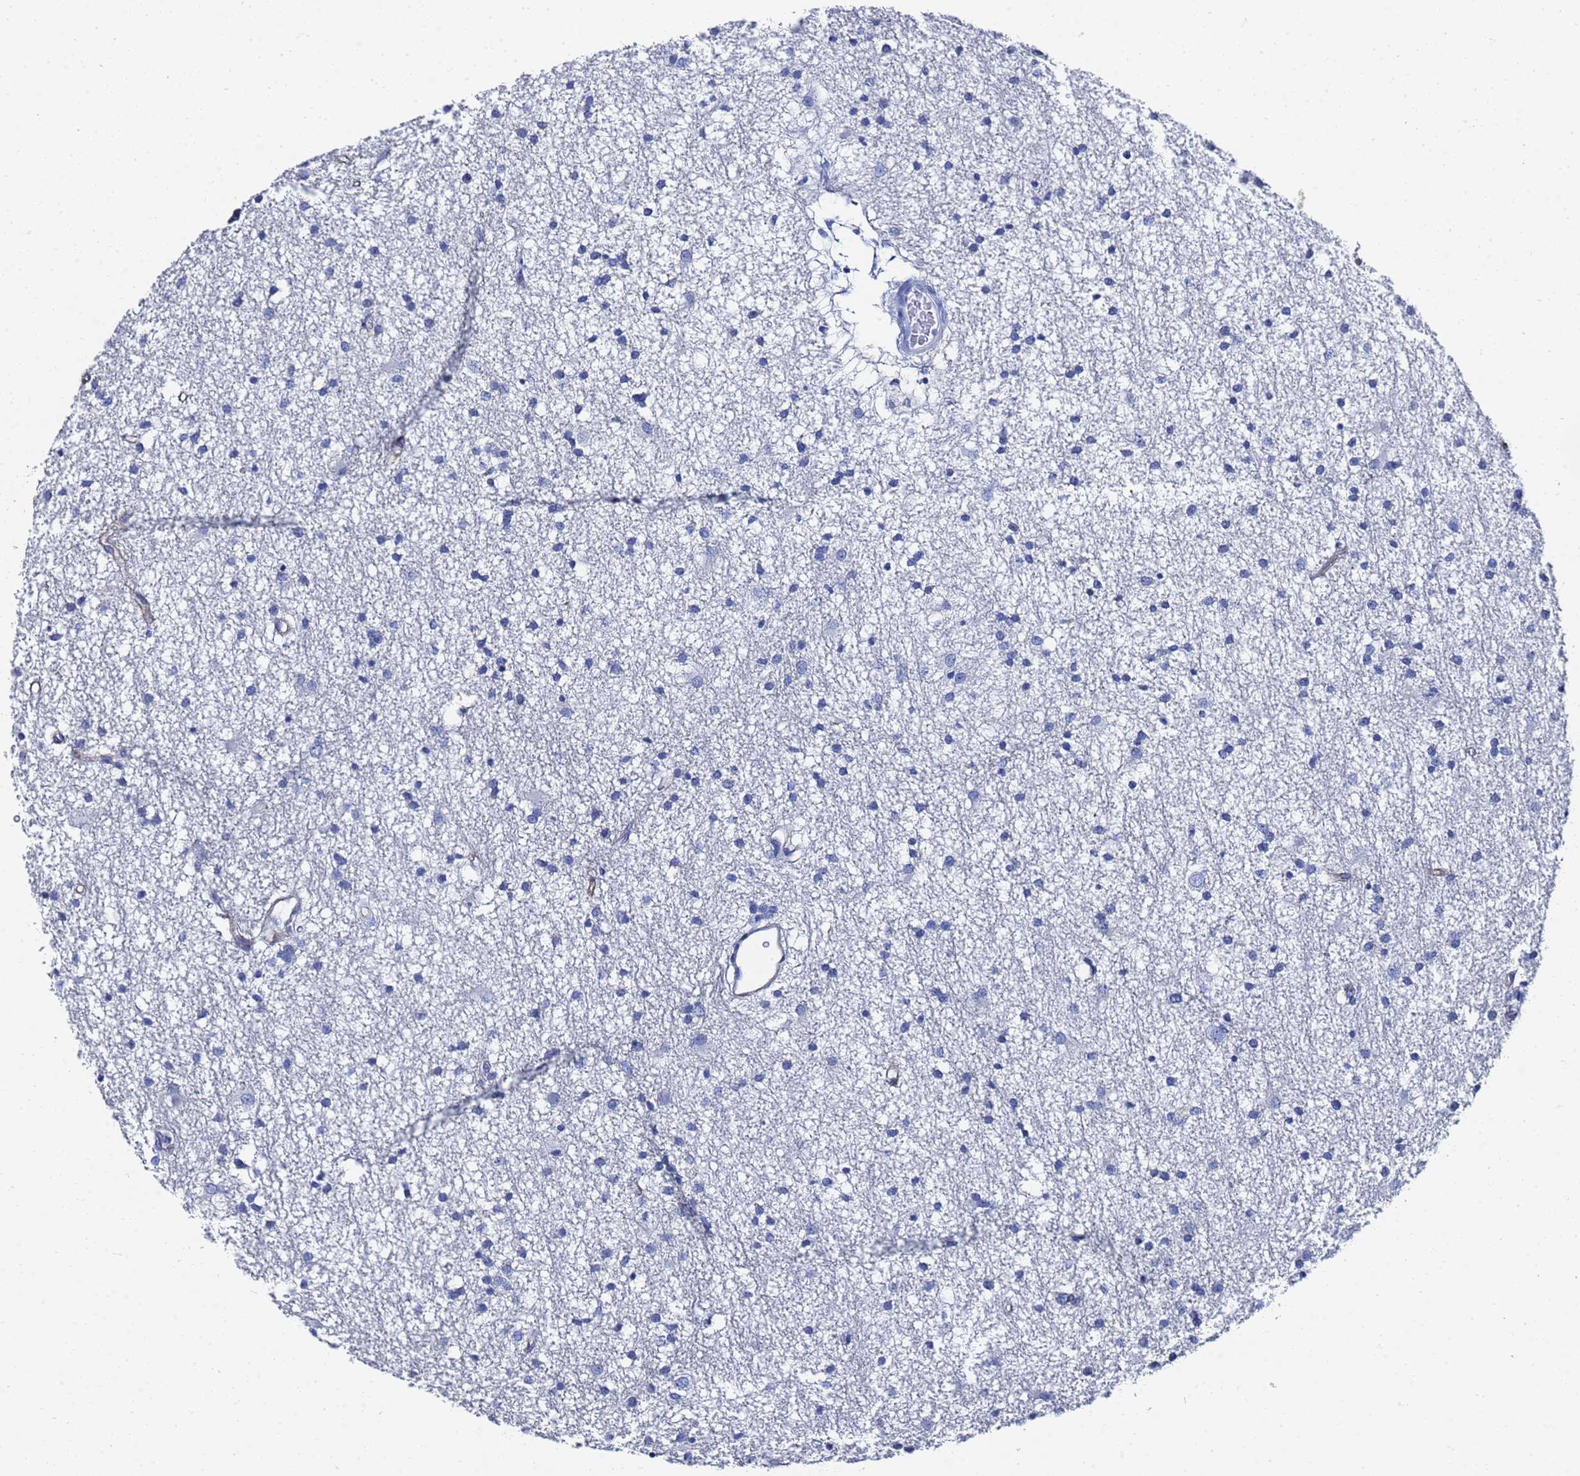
{"staining": {"intensity": "negative", "quantity": "none", "location": "none"}, "tissue": "glioma", "cell_type": "Tumor cells", "image_type": "cancer", "snomed": [{"axis": "morphology", "description": "Glioma, malignant, High grade"}, {"axis": "topography", "description": "Brain"}], "caption": "Glioma was stained to show a protein in brown. There is no significant expression in tumor cells.", "gene": "GGT1", "patient": {"sex": "male", "age": 77}}